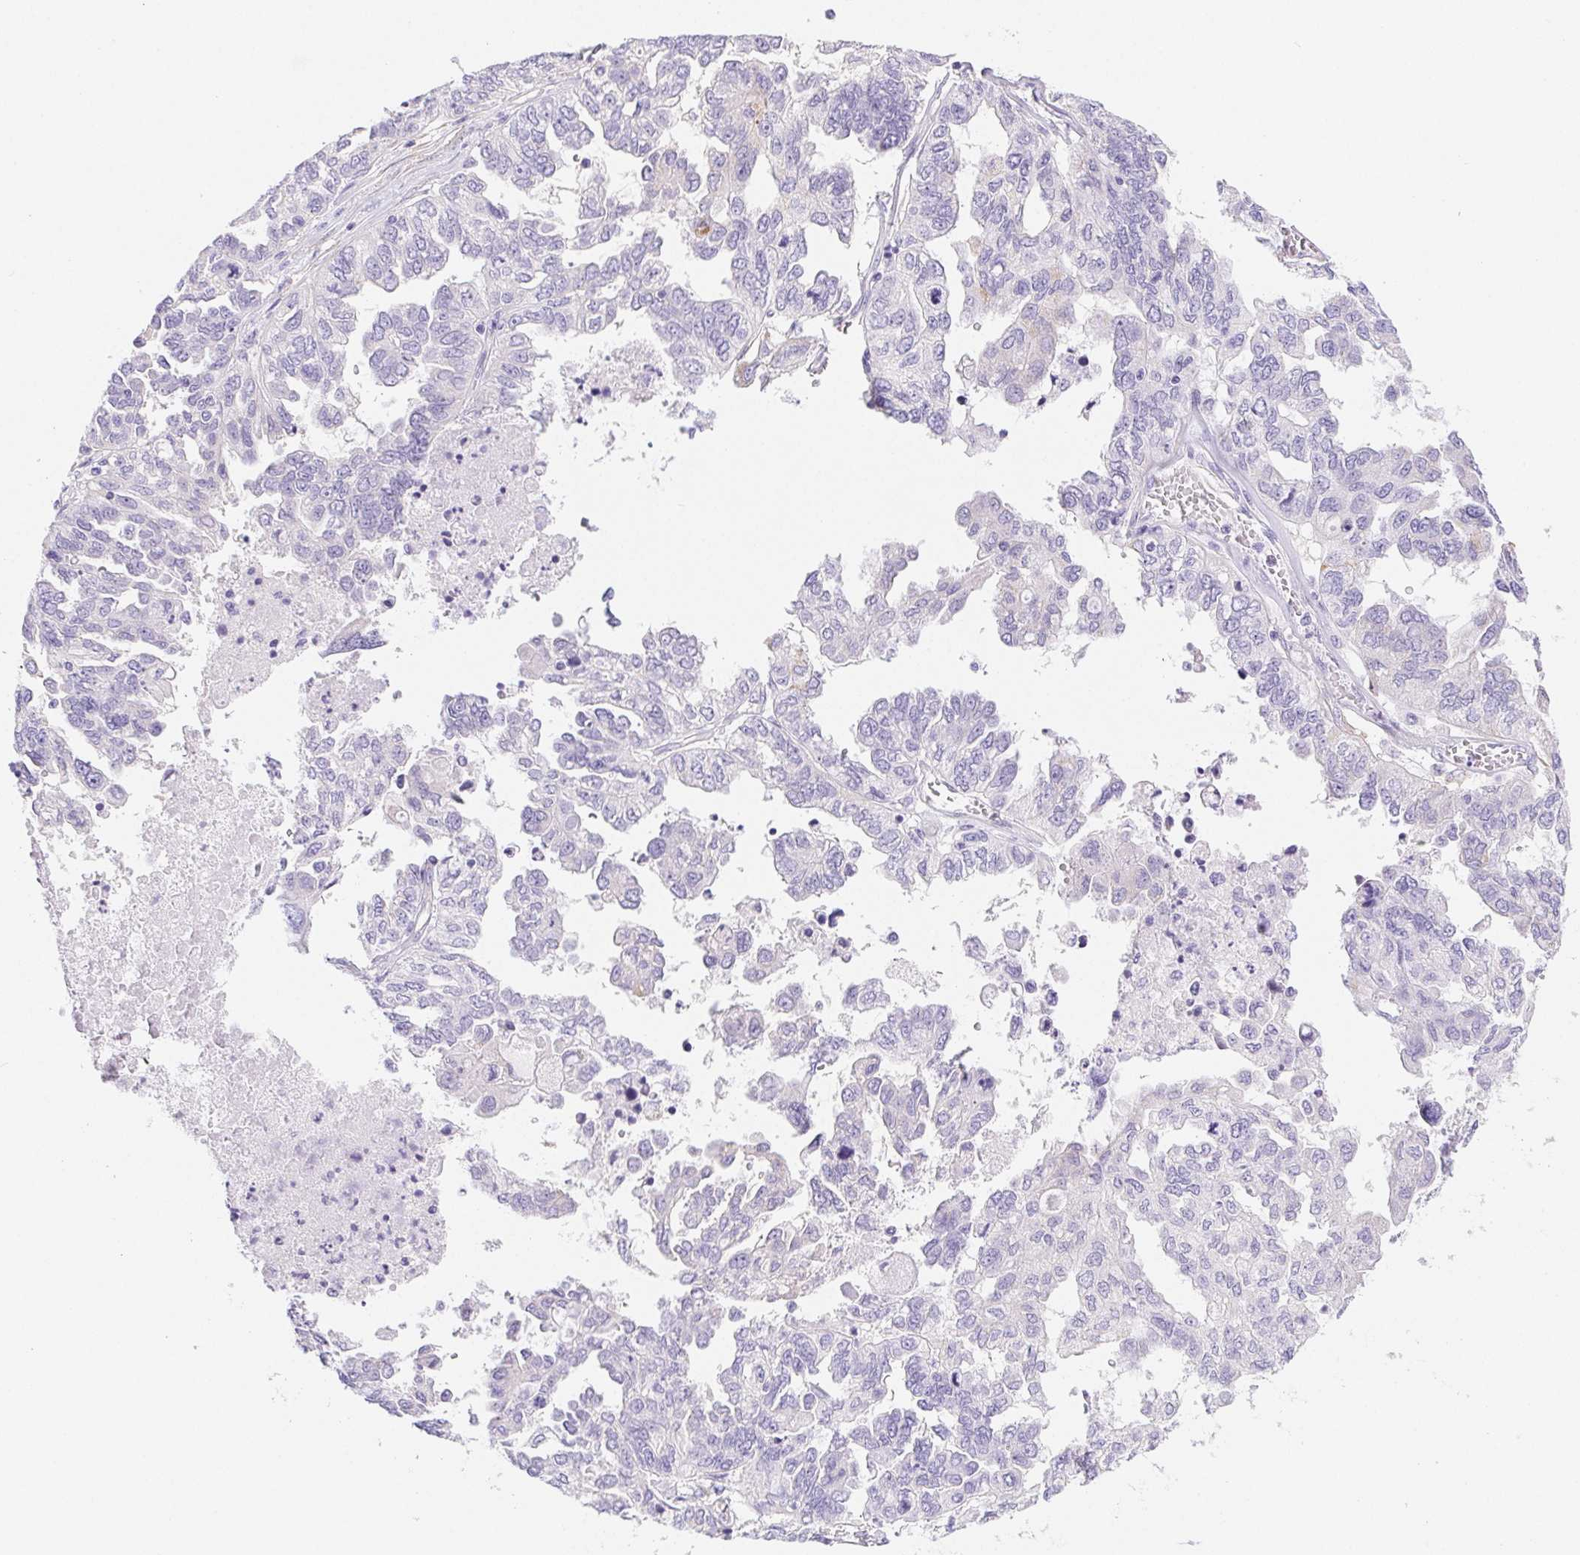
{"staining": {"intensity": "negative", "quantity": "none", "location": "none"}, "tissue": "ovarian cancer", "cell_type": "Tumor cells", "image_type": "cancer", "snomed": [{"axis": "morphology", "description": "Cystadenocarcinoma, serous, NOS"}, {"axis": "topography", "description": "Ovary"}], "caption": "An IHC image of serous cystadenocarcinoma (ovarian) is shown. There is no staining in tumor cells of serous cystadenocarcinoma (ovarian).", "gene": "PNLIP", "patient": {"sex": "female", "age": 53}}